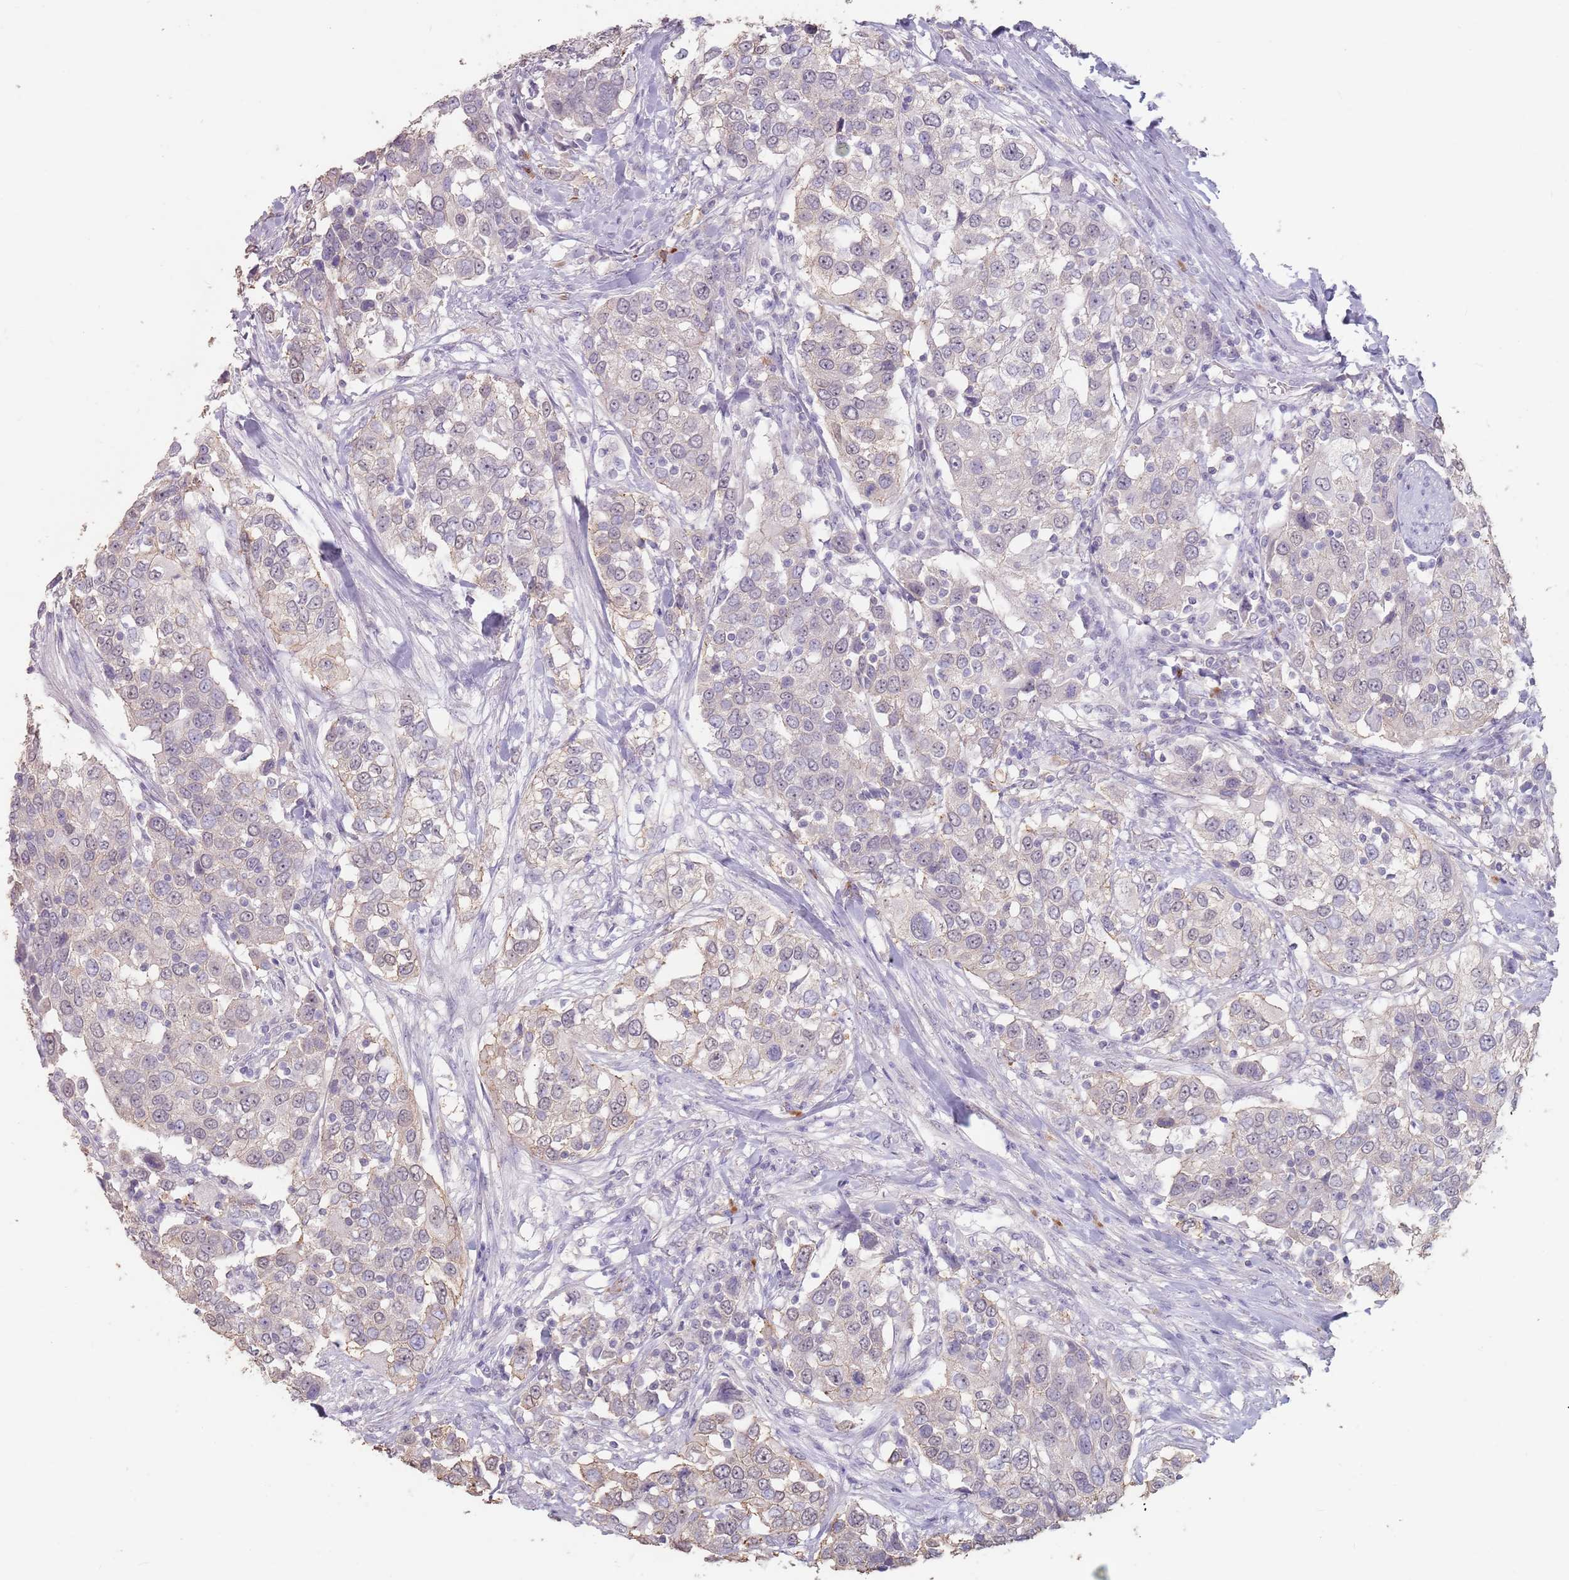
{"staining": {"intensity": "weak", "quantity": "<25%", "location": "cytoplasmic/membranous"}, "tissue": "urothelial cancer", "cell_type": "Tumor cells", "image_type": "cancer", "snomed": [{"axis": "morphology", "description": "Urothelial carcinoma, High grade"}, {"axis": "topography", "description": "Urinary bladder"}], "caption": "This micrograph is of urothelial cancer stained with immunohistochemistry to label a protein in brown with the nuclei are counter-stained blue. There is no staining in tumor cells.", "gene": "STYK1", "patient": {"sex": "female", "age": 80}}